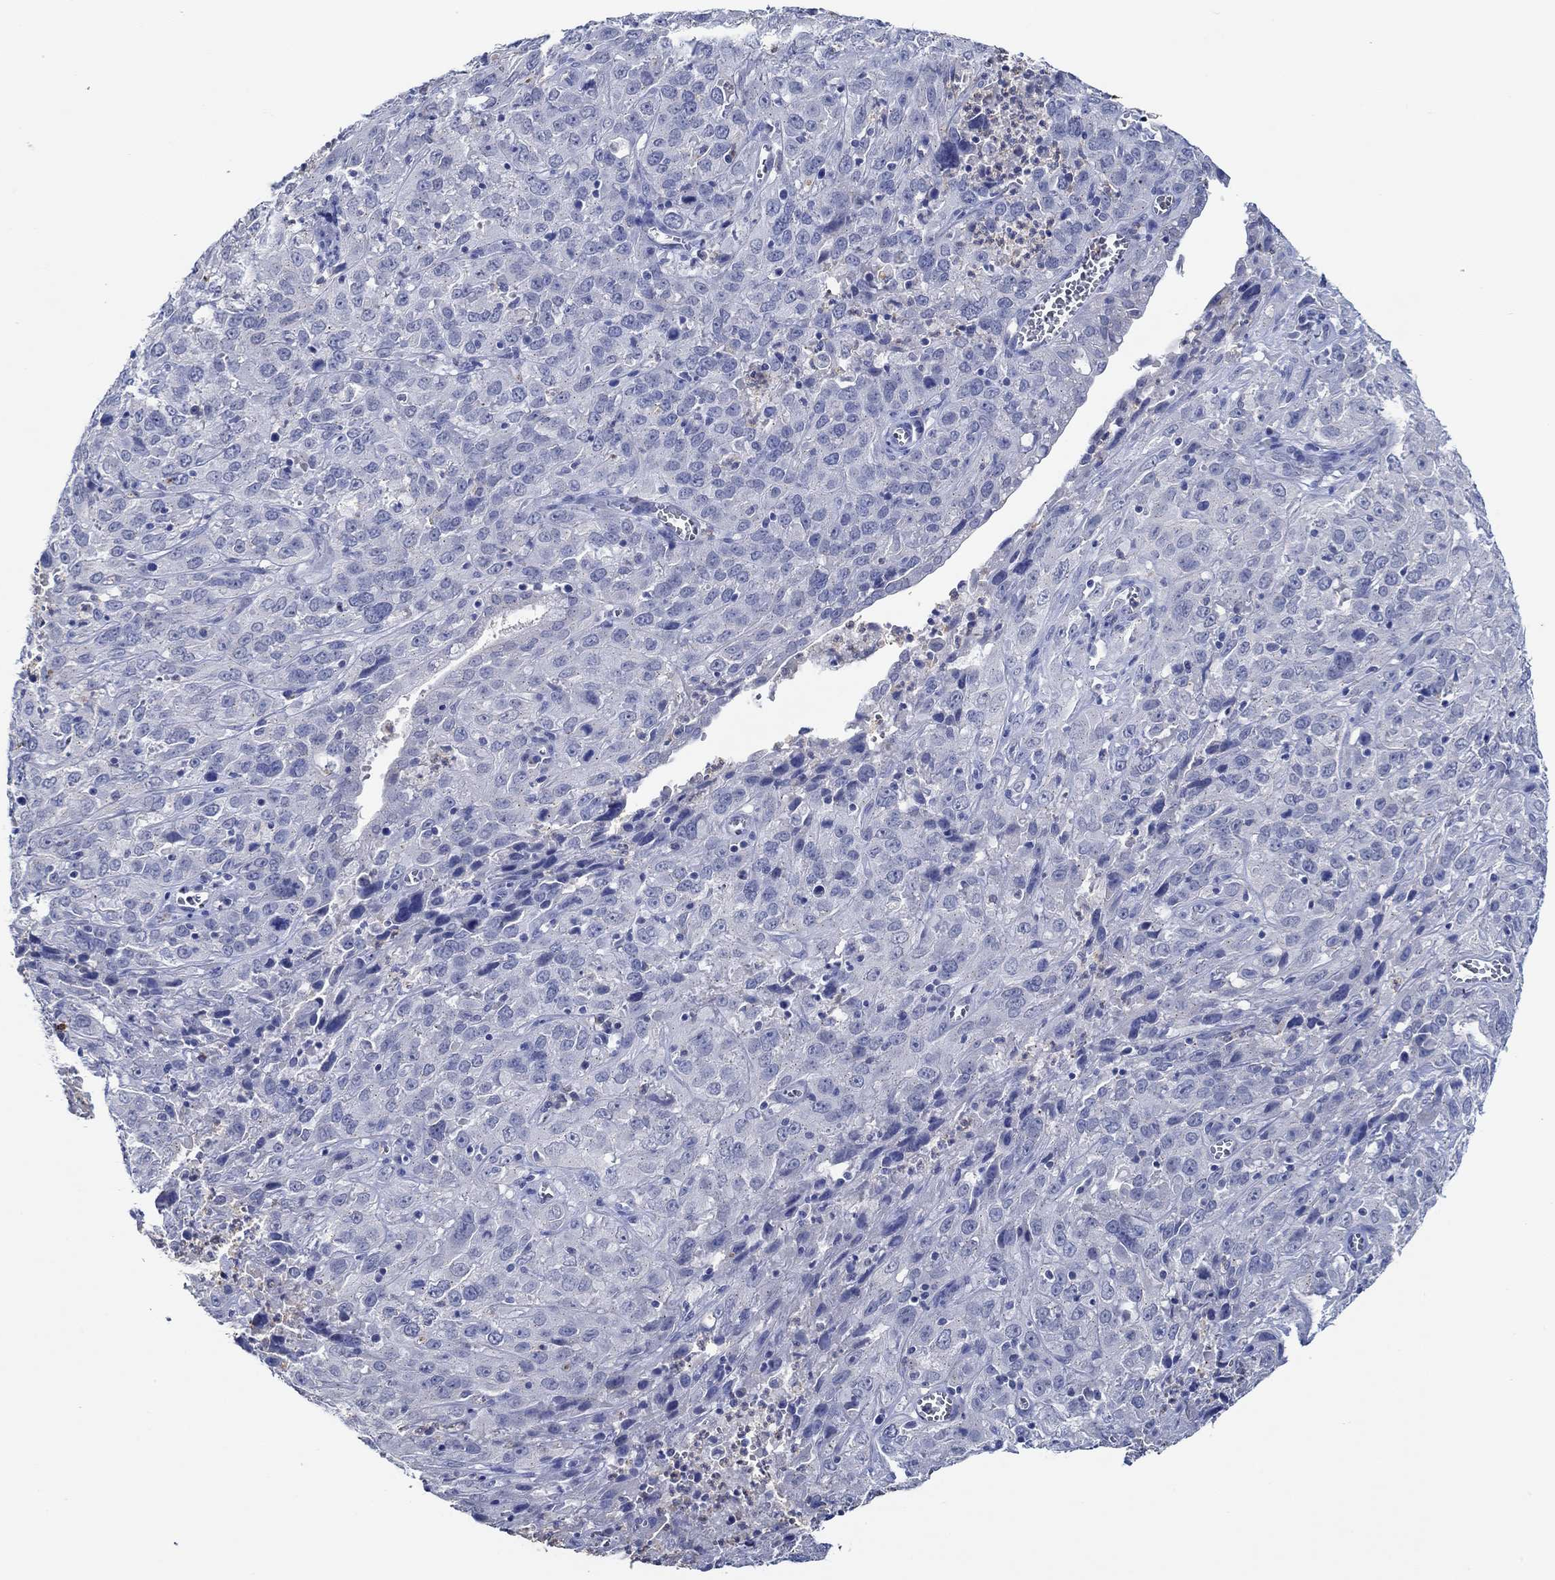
{"staining": {"intensity": "negative", "quantity": "none", "location": "none"}, "tissue": "cervical cancer", "cell_type": "Tumor cells", "image_type": "cancer", "snomed": [{"axis": "morphology", "description": "Squamous cell carcinoma, NOS"}, {"axis": "topography", "description": "Cervix"}], "caption": "Tumor cells are negative for brown protein staining in cervical cancer (squamous cell carcinoma).", "gene": "CPM", "patient": {"sex": "female", "age": 32}}